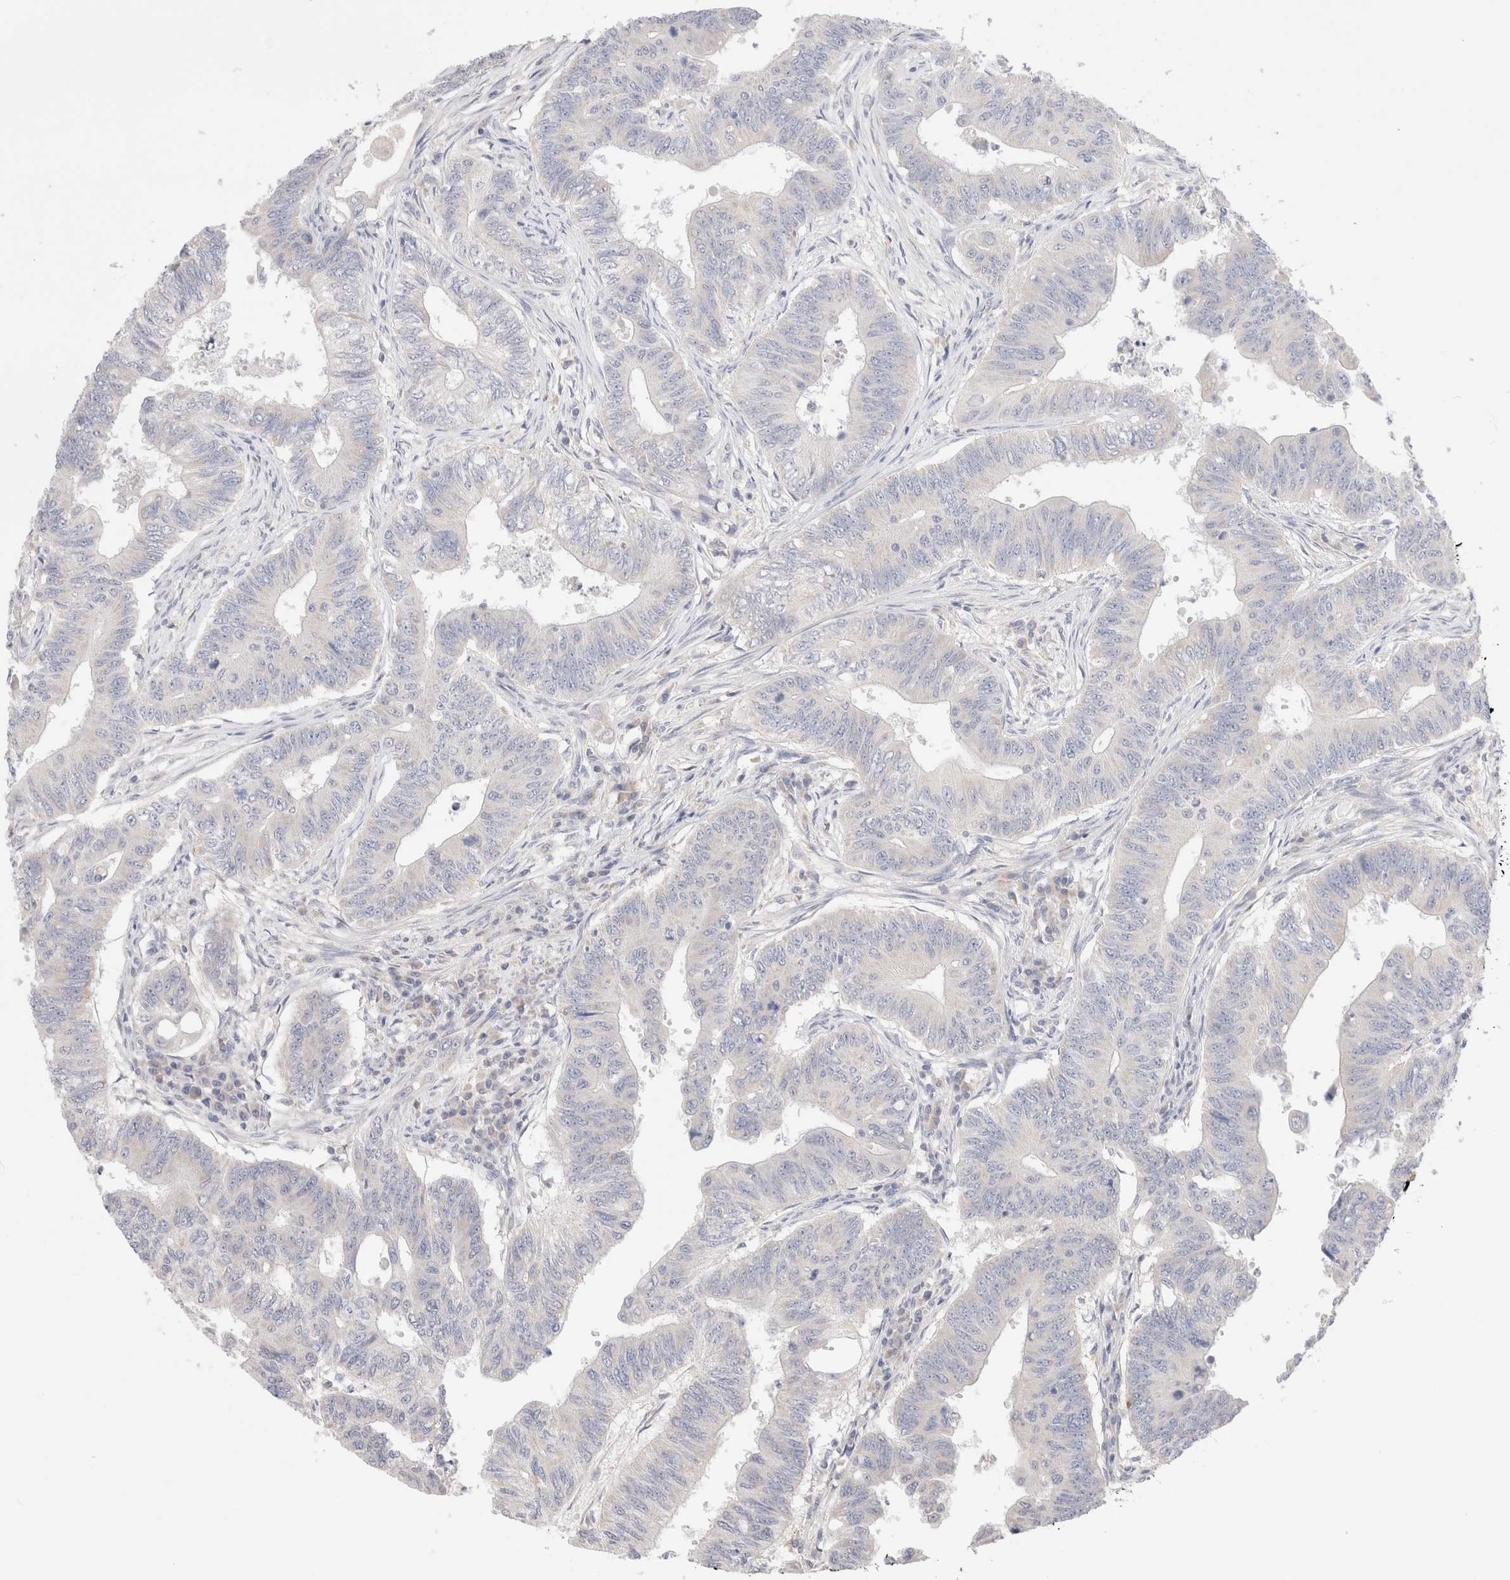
{"staining": {"intensity": "negative", "quantity": "none", "location": "none"}, "tissue": "colorectal cancer", "cell_type": "Tumor cells", "image_type": "cancer", "snomed": [{"axis": "morphology", "description": "Adenoma, NOS"}, {"axis": "morphology", "description": "Adenocarcinoma, NOS"}, {"axis": "topography", "description": "Colon"}], "caption": "Colorectal cancer (adenocarcinoma) stained for a protein using IHC shows no expression tumor cells.", "gene": "SPATA20", "patient": {"sex": "male", "age": 79}}